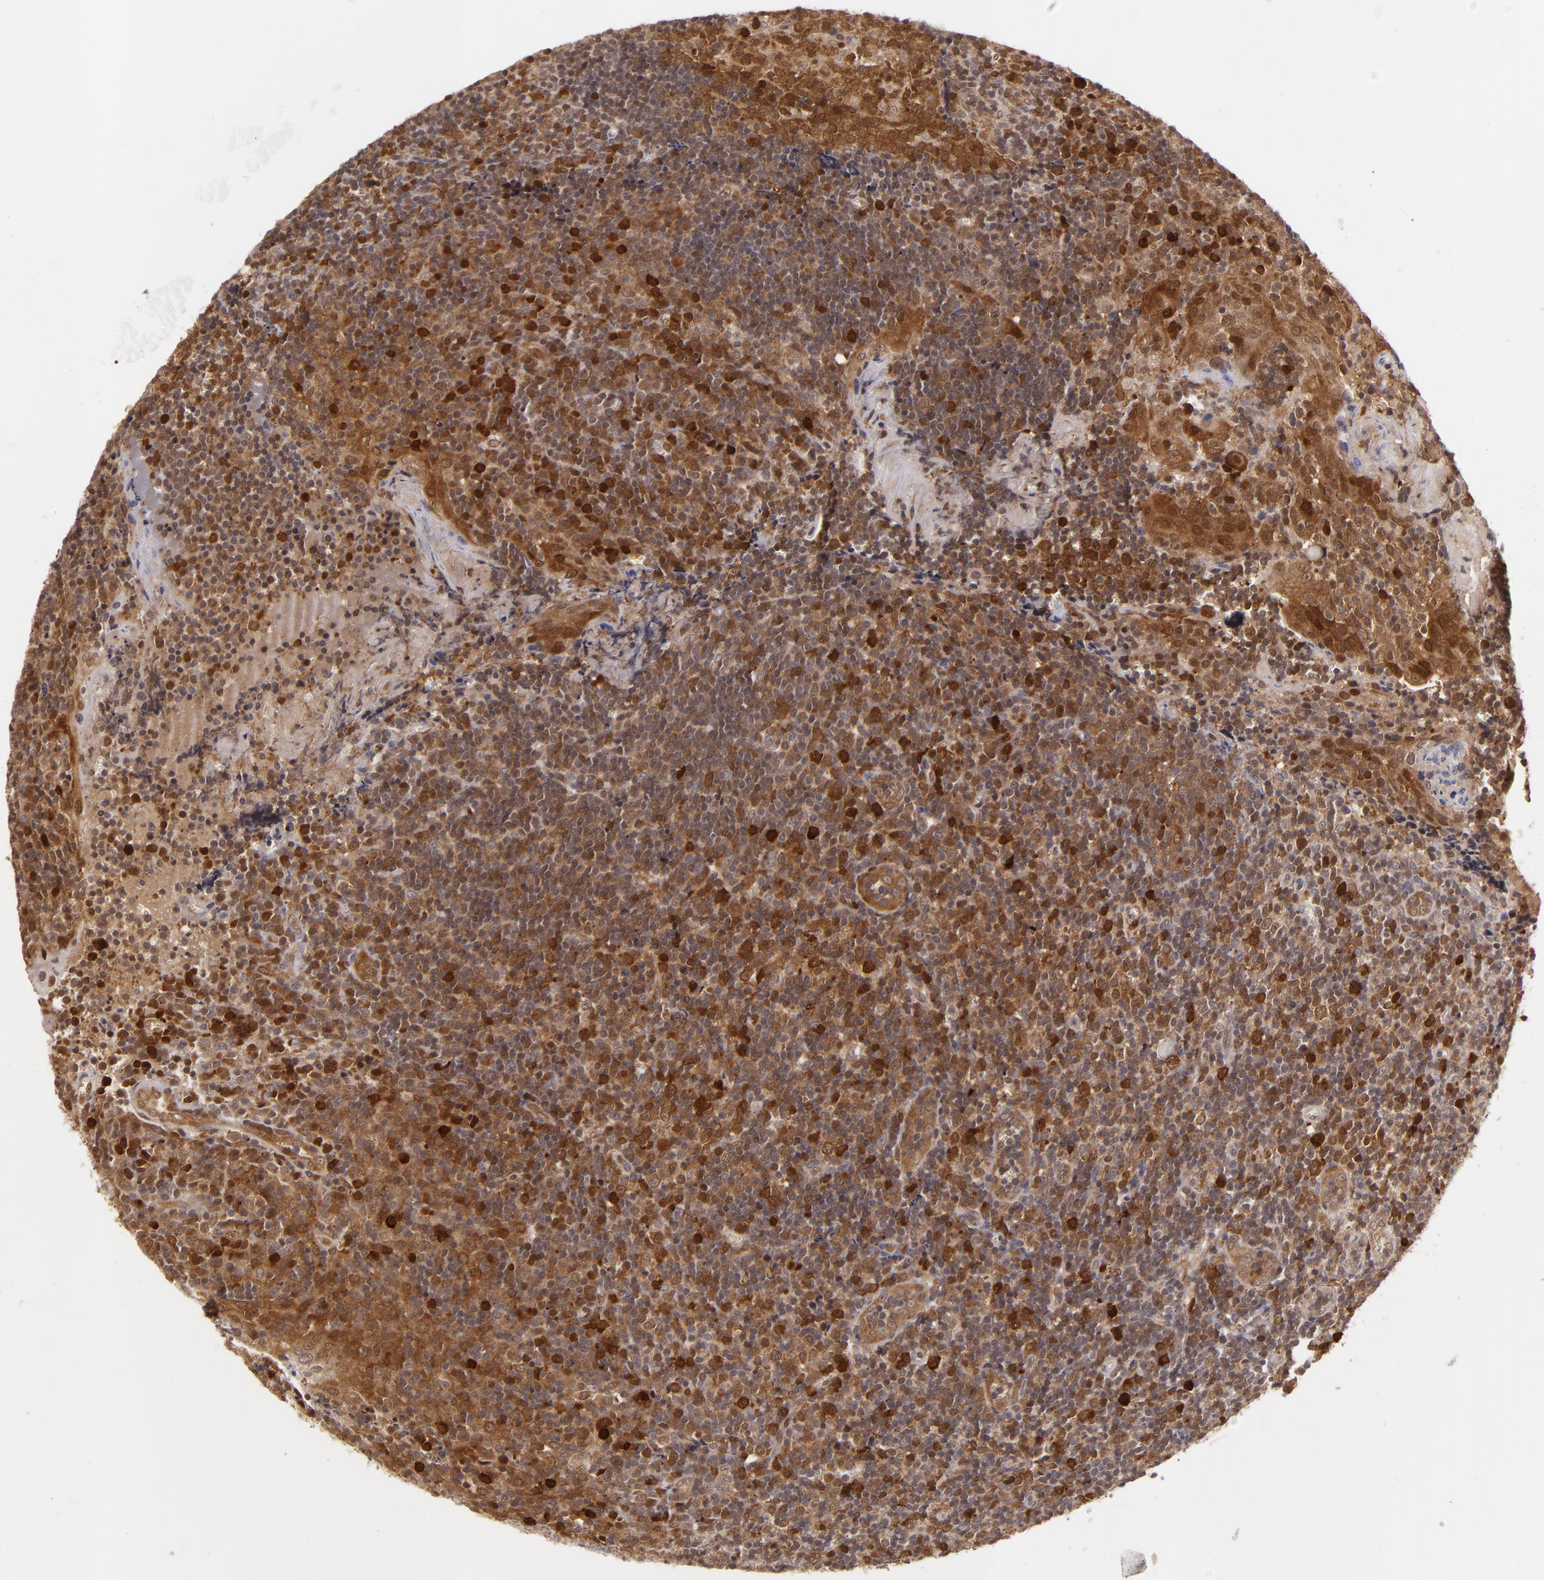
{"staining": {"intensity": "strong", "quantity": ">75%", "location": "cytoplasmic/membranous,nuclear"}, "tissue": "tonsil", "cell_type": "Germinal center cells", "image_type": "normal", "snomed": [{"axis": "morphology", "description": "Normal tissue, NOS"}, {"axis": "topography", "description": "Tonsil"}], "caption": "Benign tonsil reveals strong cytoplasmic/membranous,nuclear expression in approximately >75% of germinal center cells The staining was performed using DAB (3,3'-diaminobenzidine), with brown indicating positive protein expression. Nuclei are stained blue with hematoxylin..", "gene": "ZBTB33", "patient": {"sex": "male", "age": 20}}